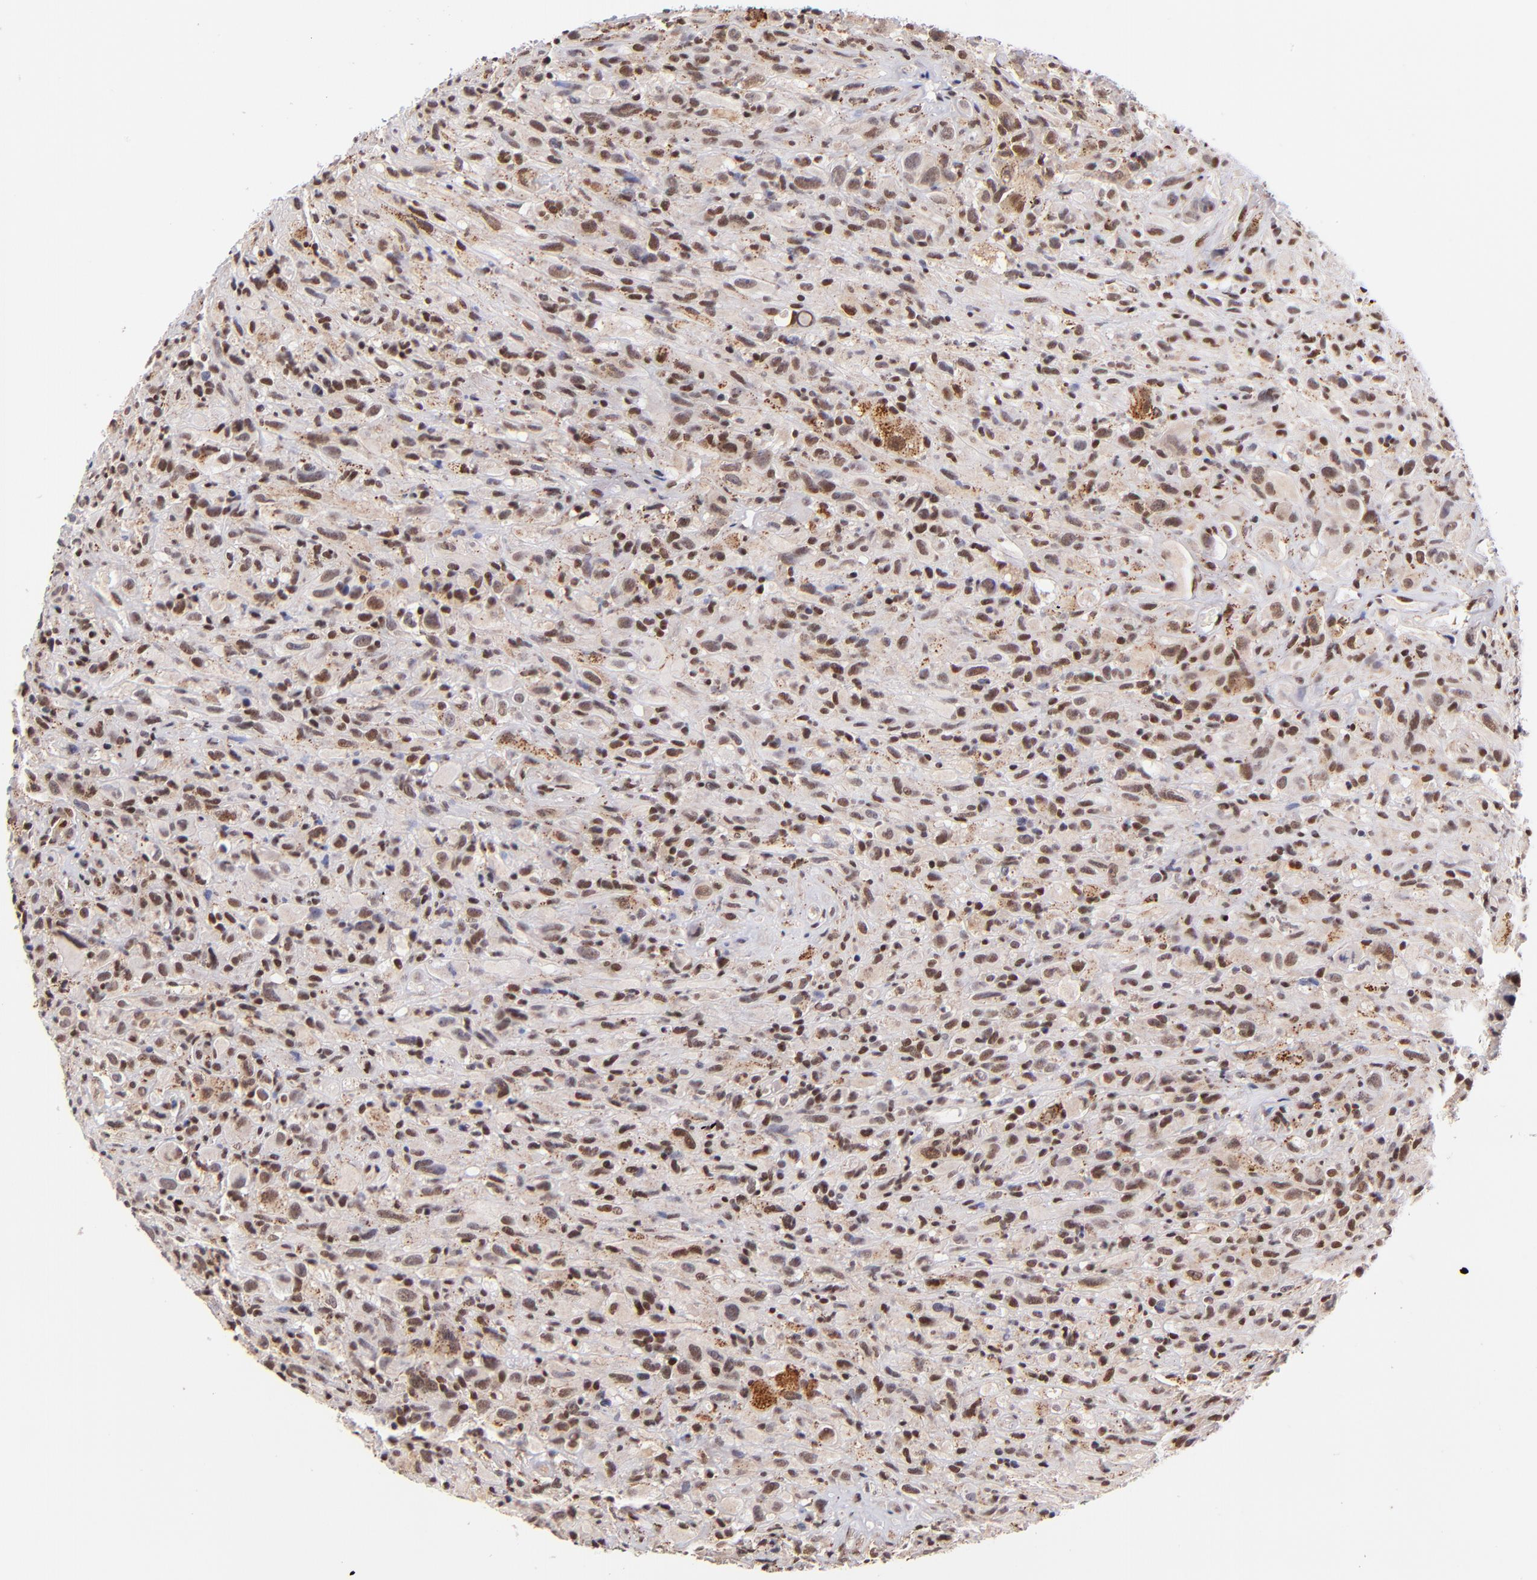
{"staining": {"intensity": "moderate", "quantity": ">75%", "location": "nuclear"}, "tissue": "glioma", "cell_type": "Tumor cells", "image_type": "cancer", "snomed": [{"axis": "morphology", "description": "Glioma, malignant, High grade"}, {"axis": "topography", "description": "Brain"}], "caption": "A medium amount of moderate nuclear staining is identified in about >75% of tumor cells in malignant glioma (high-grade) tissue.", "gene": "MIDEAS", "patient": {"sex": "male", "age": 48}}